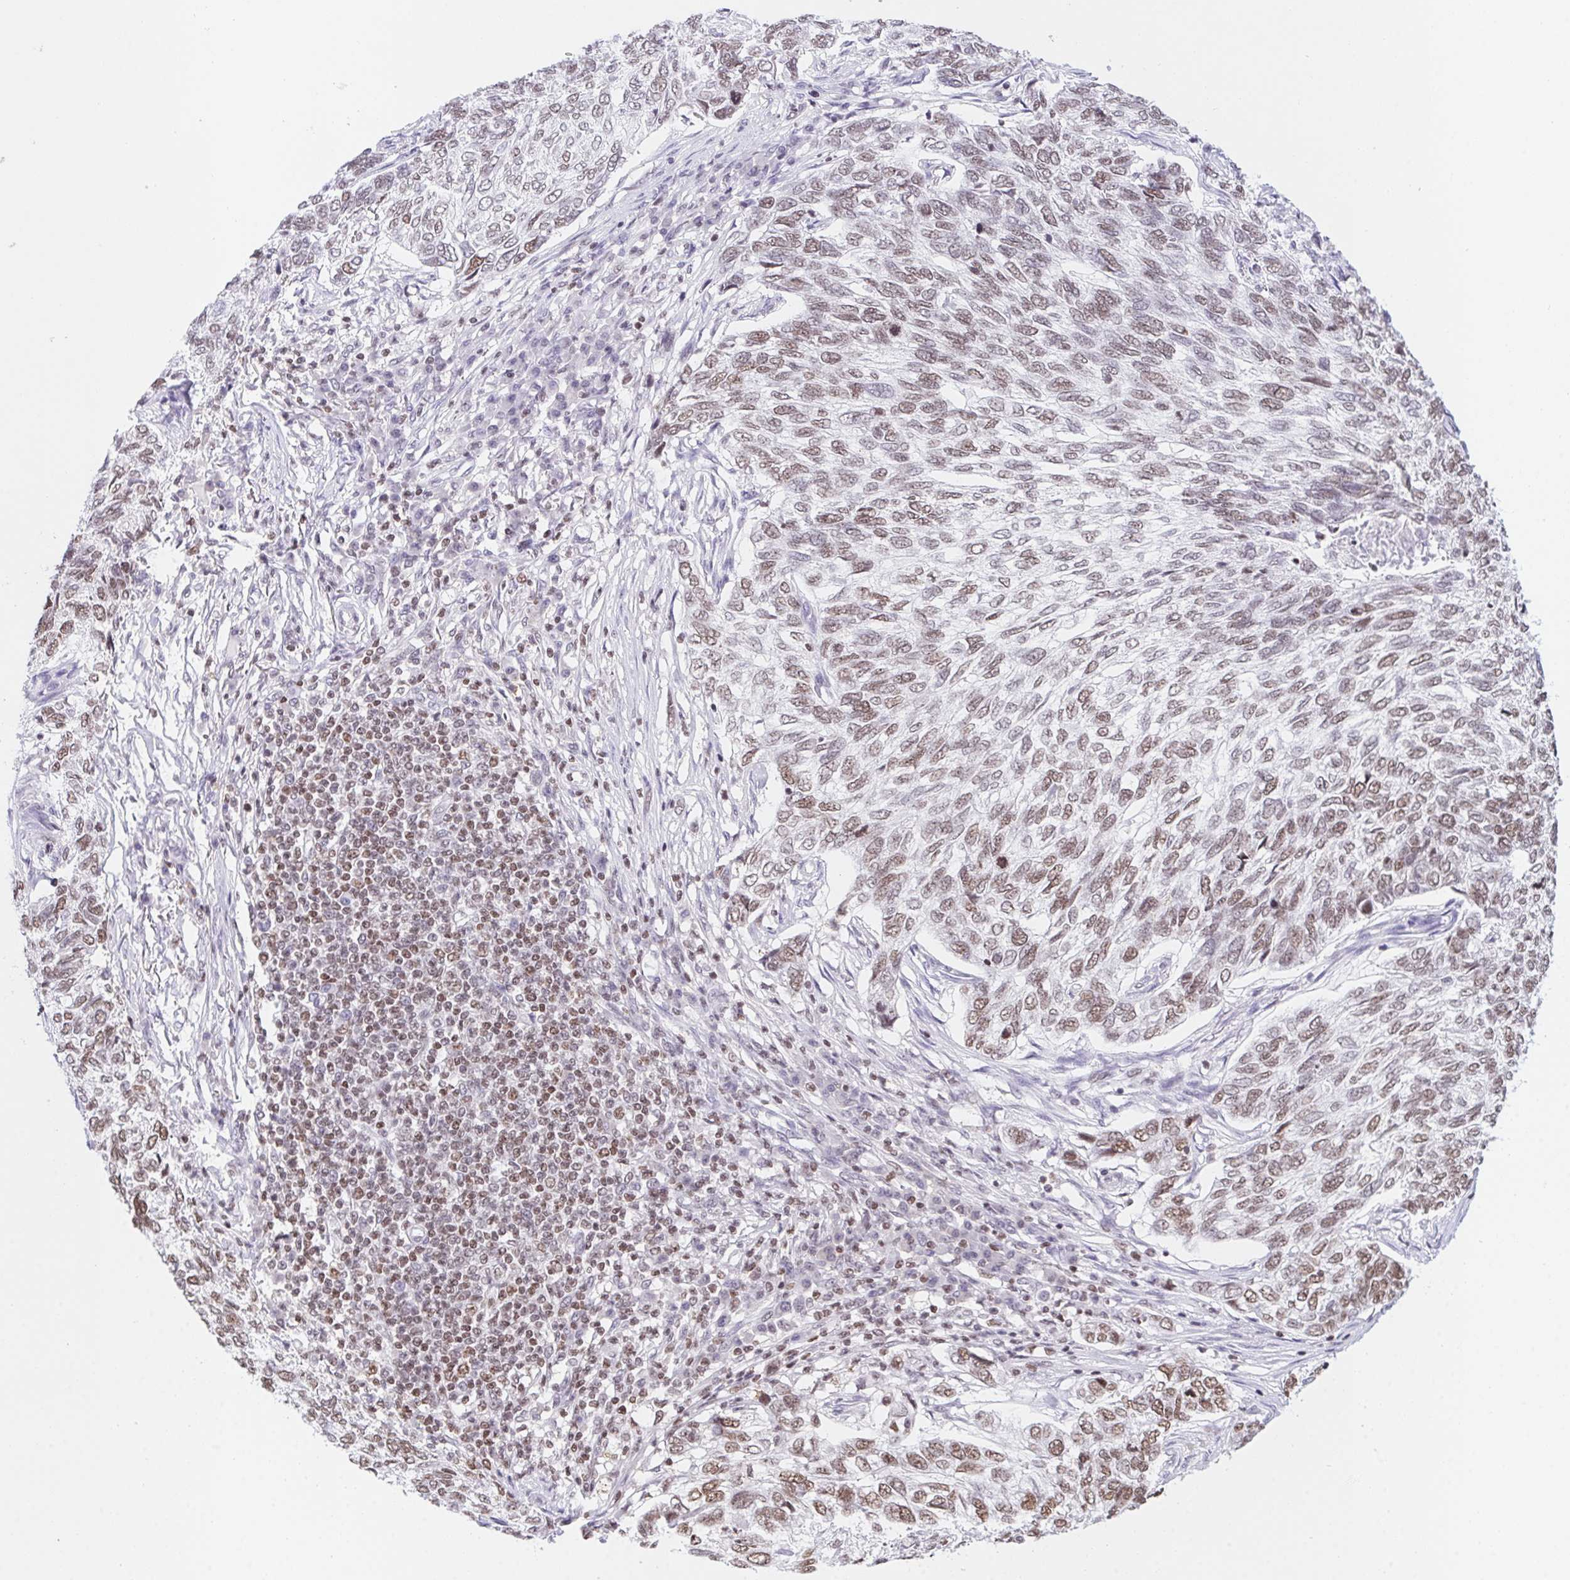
{"staining": {"intensity": "moderate", "quantity": "25%-75%", "location": "nuclear"}, "tissue": "skin cancer", "cell_type": "Tumor cells", "image_type": "cancer", "snomed": [{"axis": "morphology", "description": "Basal cell carcinoma"}, {"axis": "topography", "description": "Skin"}], "caption": "DAB (3,3'-diaminobenzidine) immunohistochemical staining of skin cancer displays moderate nuclear protein expression in approximately 25%-75% of tumor cells. (Stains: DAB in brown, nuclei in blue, Microscopy: brightfield microscopy at high magnification).", "gene": "POLD3", "patient": {"sex": "female", "age": 65}}